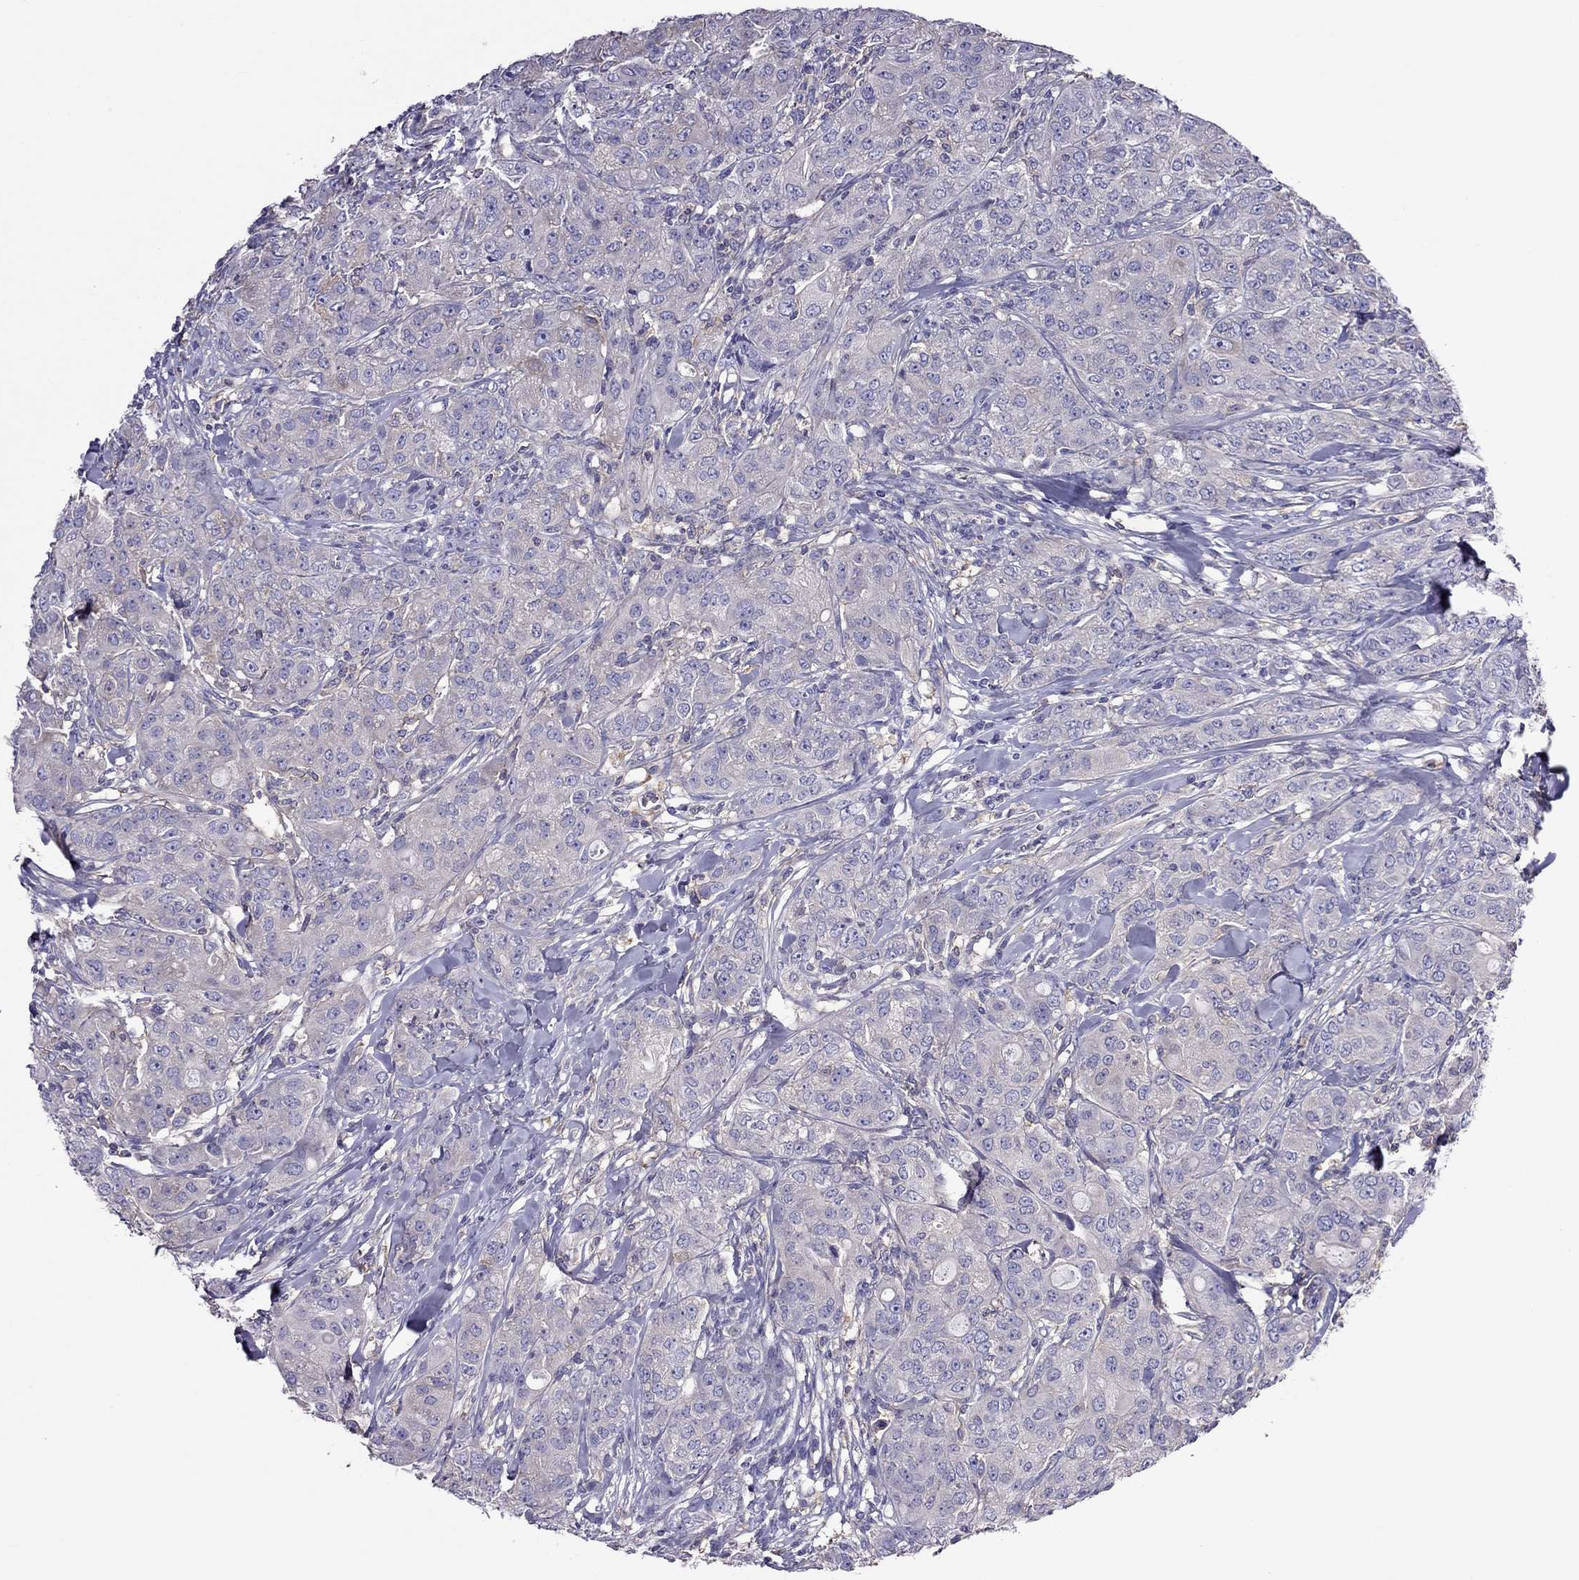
{"staining": {"intensity": "negative", "quantity": "none", "location": "none"}, "tissue": "breast cancer", "cell_type": "Tumor cells", "image_type": "cancer", "snomed": [{"axis": "morphology", "description": "Duct carcinoma"}, {"axis": "topography", "description": "Breast"}], "caption": "High power microscopy micrograph of an immunohistochemistry photomicrograph of breast intraductal carcinoma, revealing no significant expression in tumor cells.", "gene": "TEX22", "patient": {"sex": "female", "age": 43}}